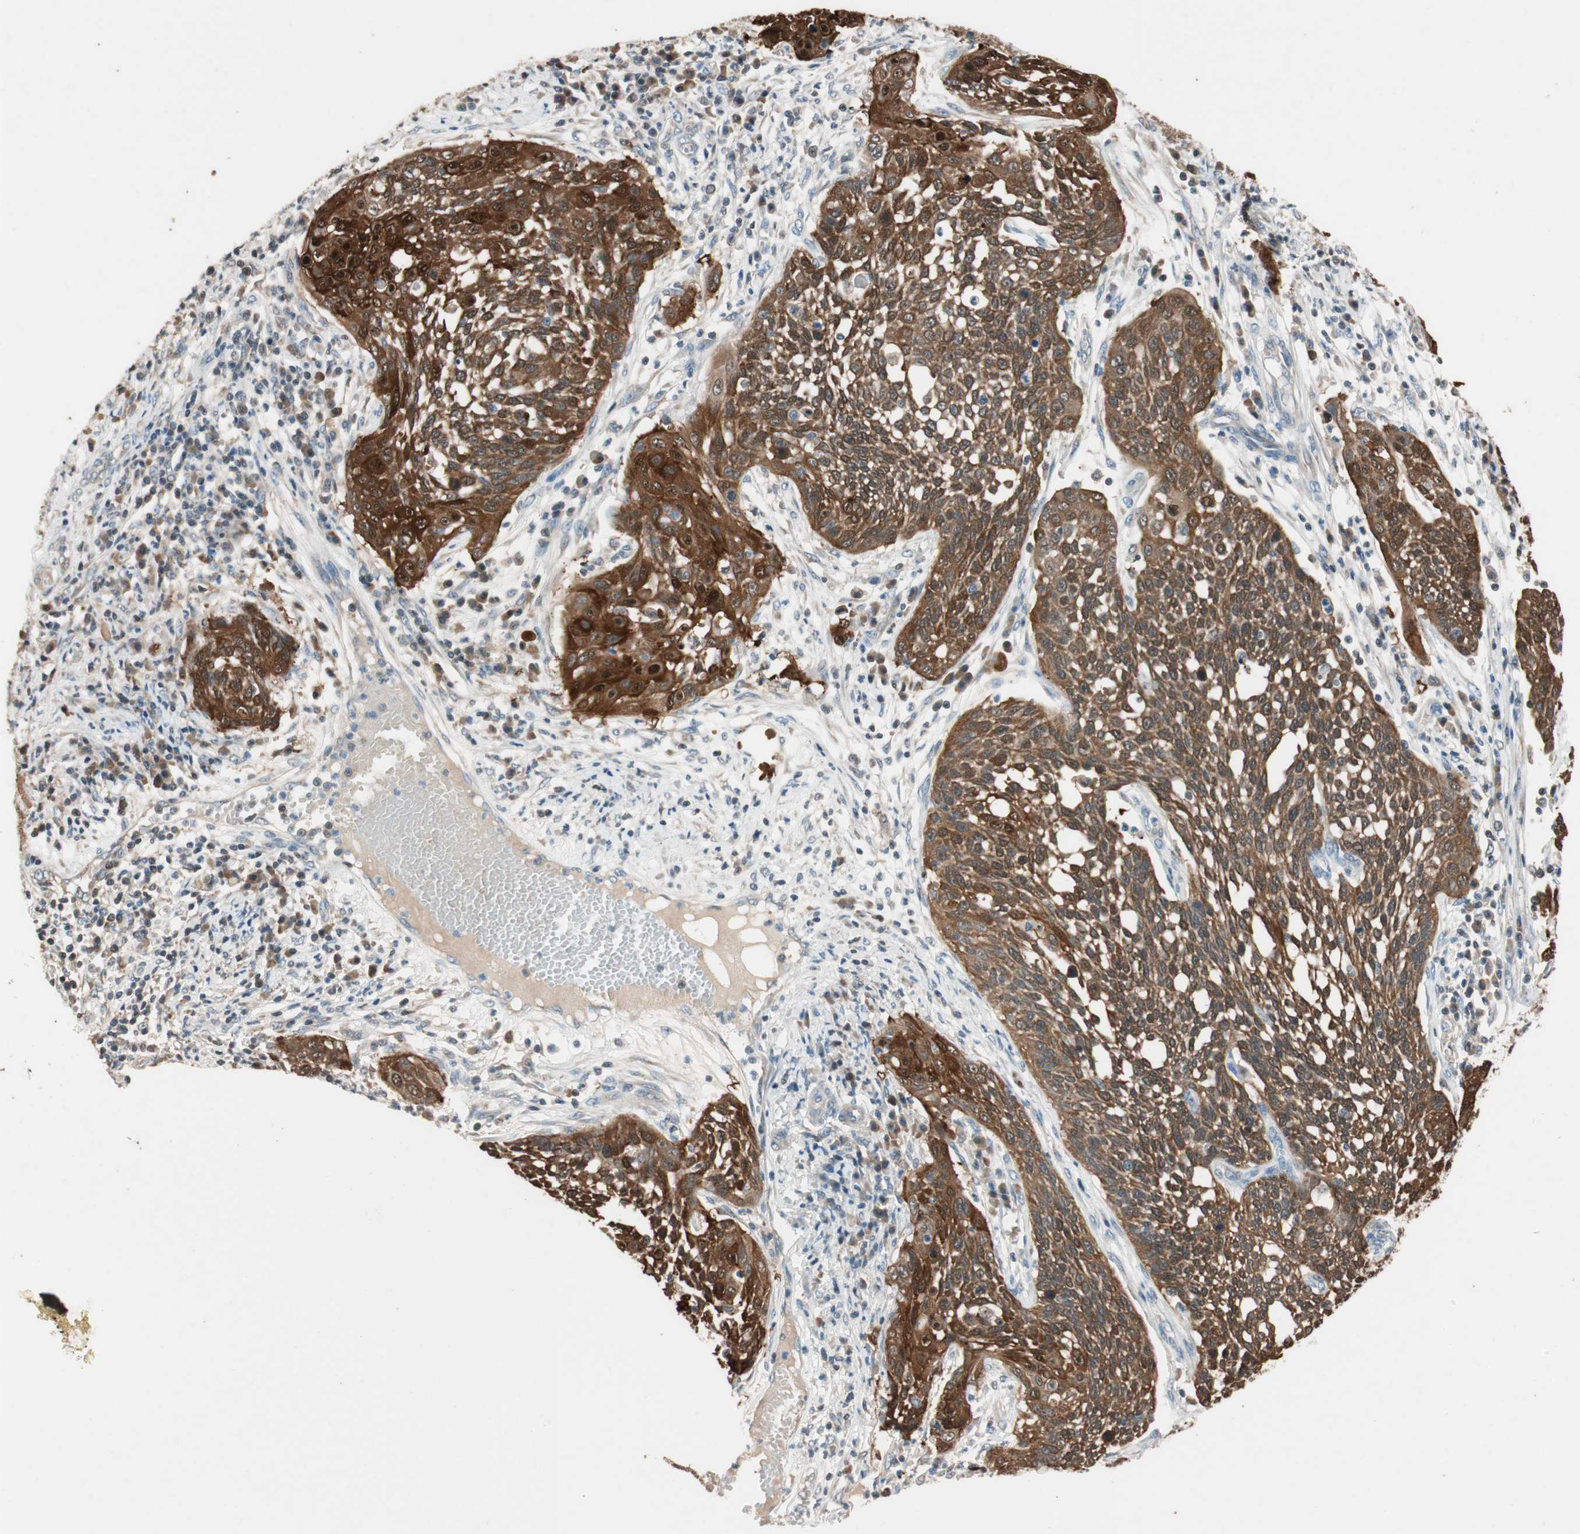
{"staining": {"intensity": "strong", "quantity": "<25%", "location": "cytoplasmic/membranous,nuclear"}, "tissue": "cervical cancer", "cell_type": "Tumor cells", "image_type": "cancer", "snomed": [{"axis": "morphology", "description": "Squamous cell carcinoma, NOS"}, {"axis": "topography", "description": "Cervix"}], "caption": "The immunohistochemical stain highlights strong cytoplasmic/membranous and nuclear expression in tumor cells of cervical cancer tissue.", "gene": "SERPINB5", "patient": {"sex": "female", "age": 34}}